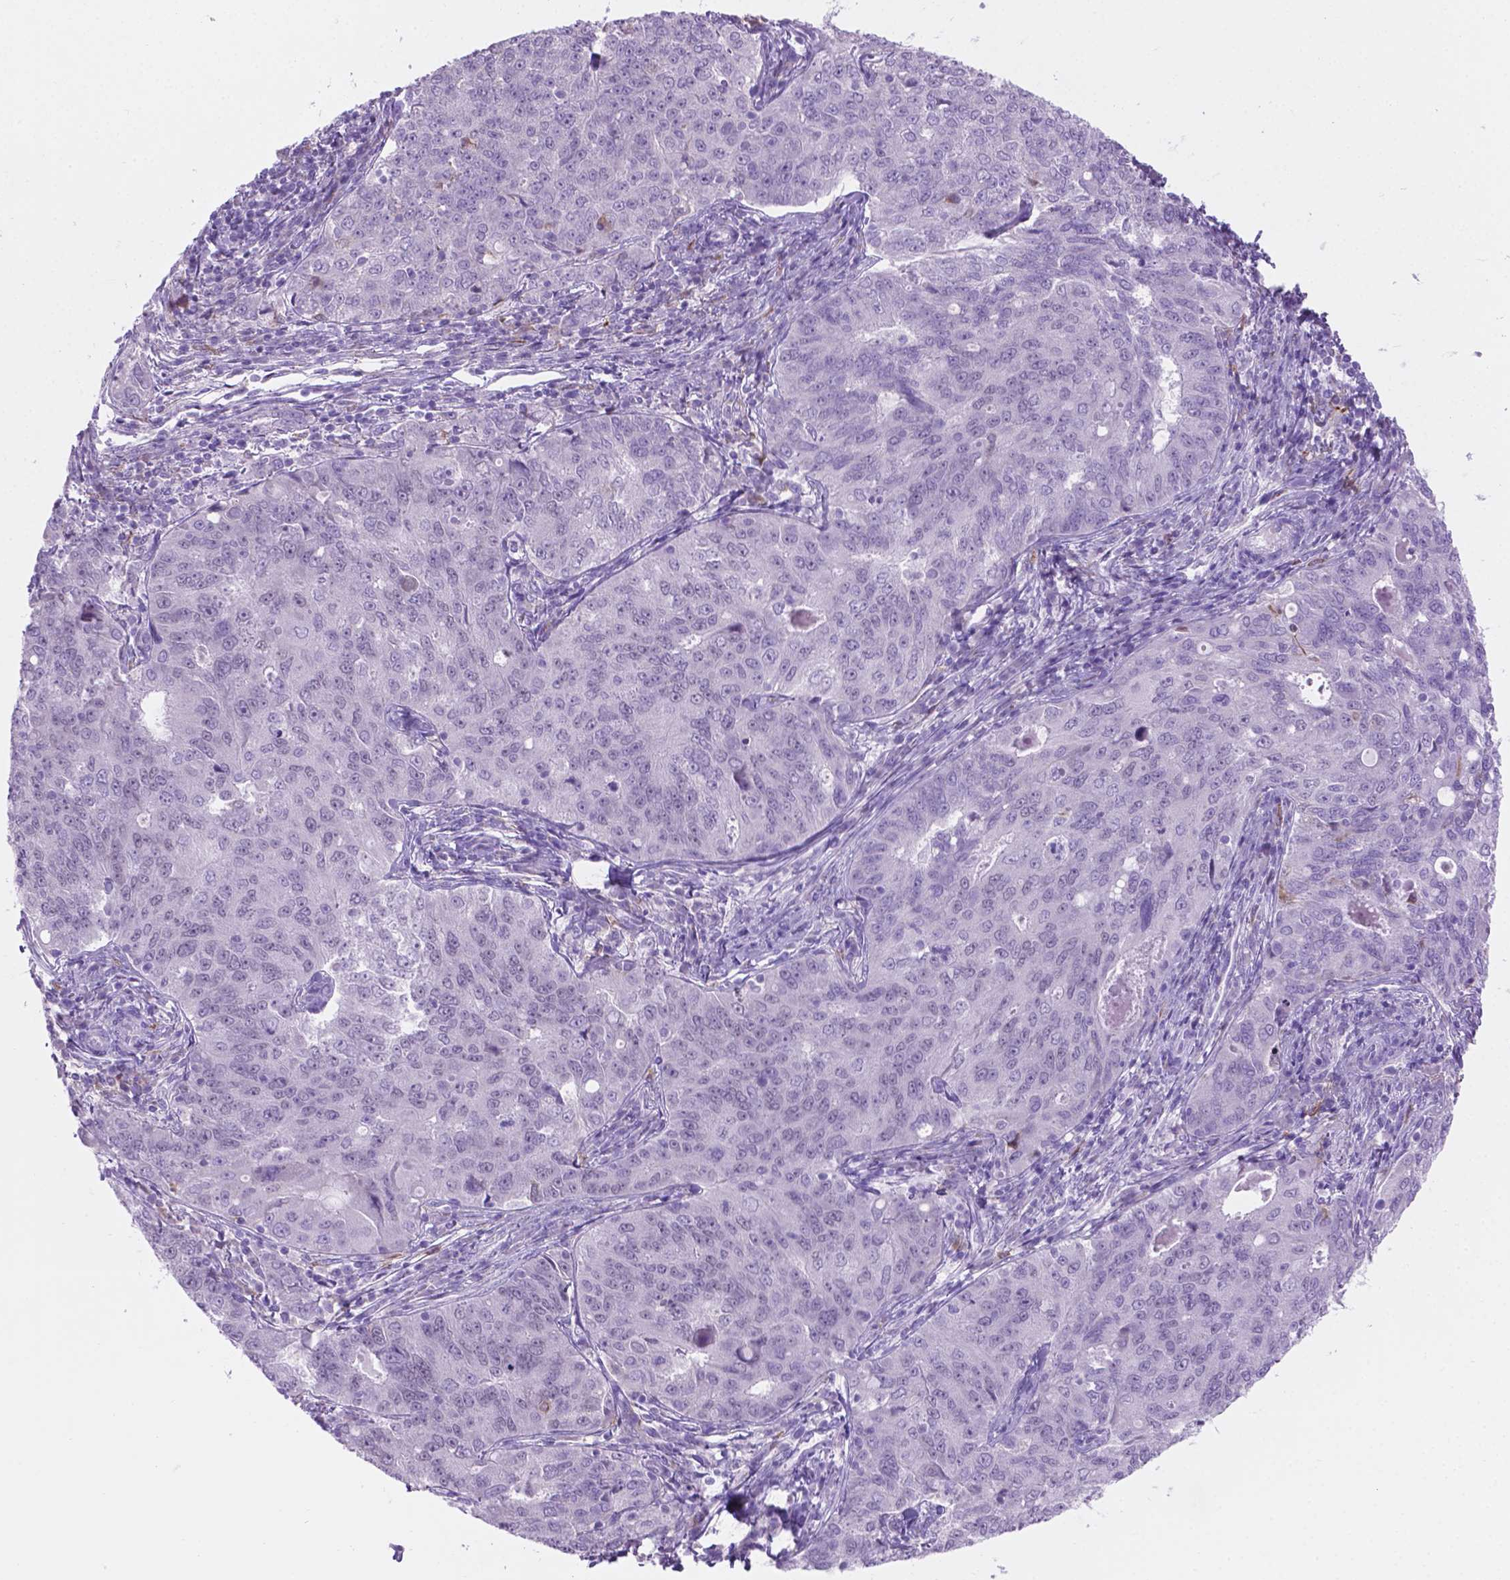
{"staining": {"intensity": "negative", "quantity": "none", "location": "none"}, "tissue": "endometrial cancer", "cell_type": "Tumor cells", "image_type": "cancer", "snomed": [{"axis": "morphology", "description": "Adenocarcinoma, NOS"}, {"axis": "topography", "description": "Endometrium"}], "caption": "An image of human adenocarcinoma (endometrial) is negative for staining in tumor cells.", "gene": "GRIN2B", "patient": {"sex": "female", "age": 43}}